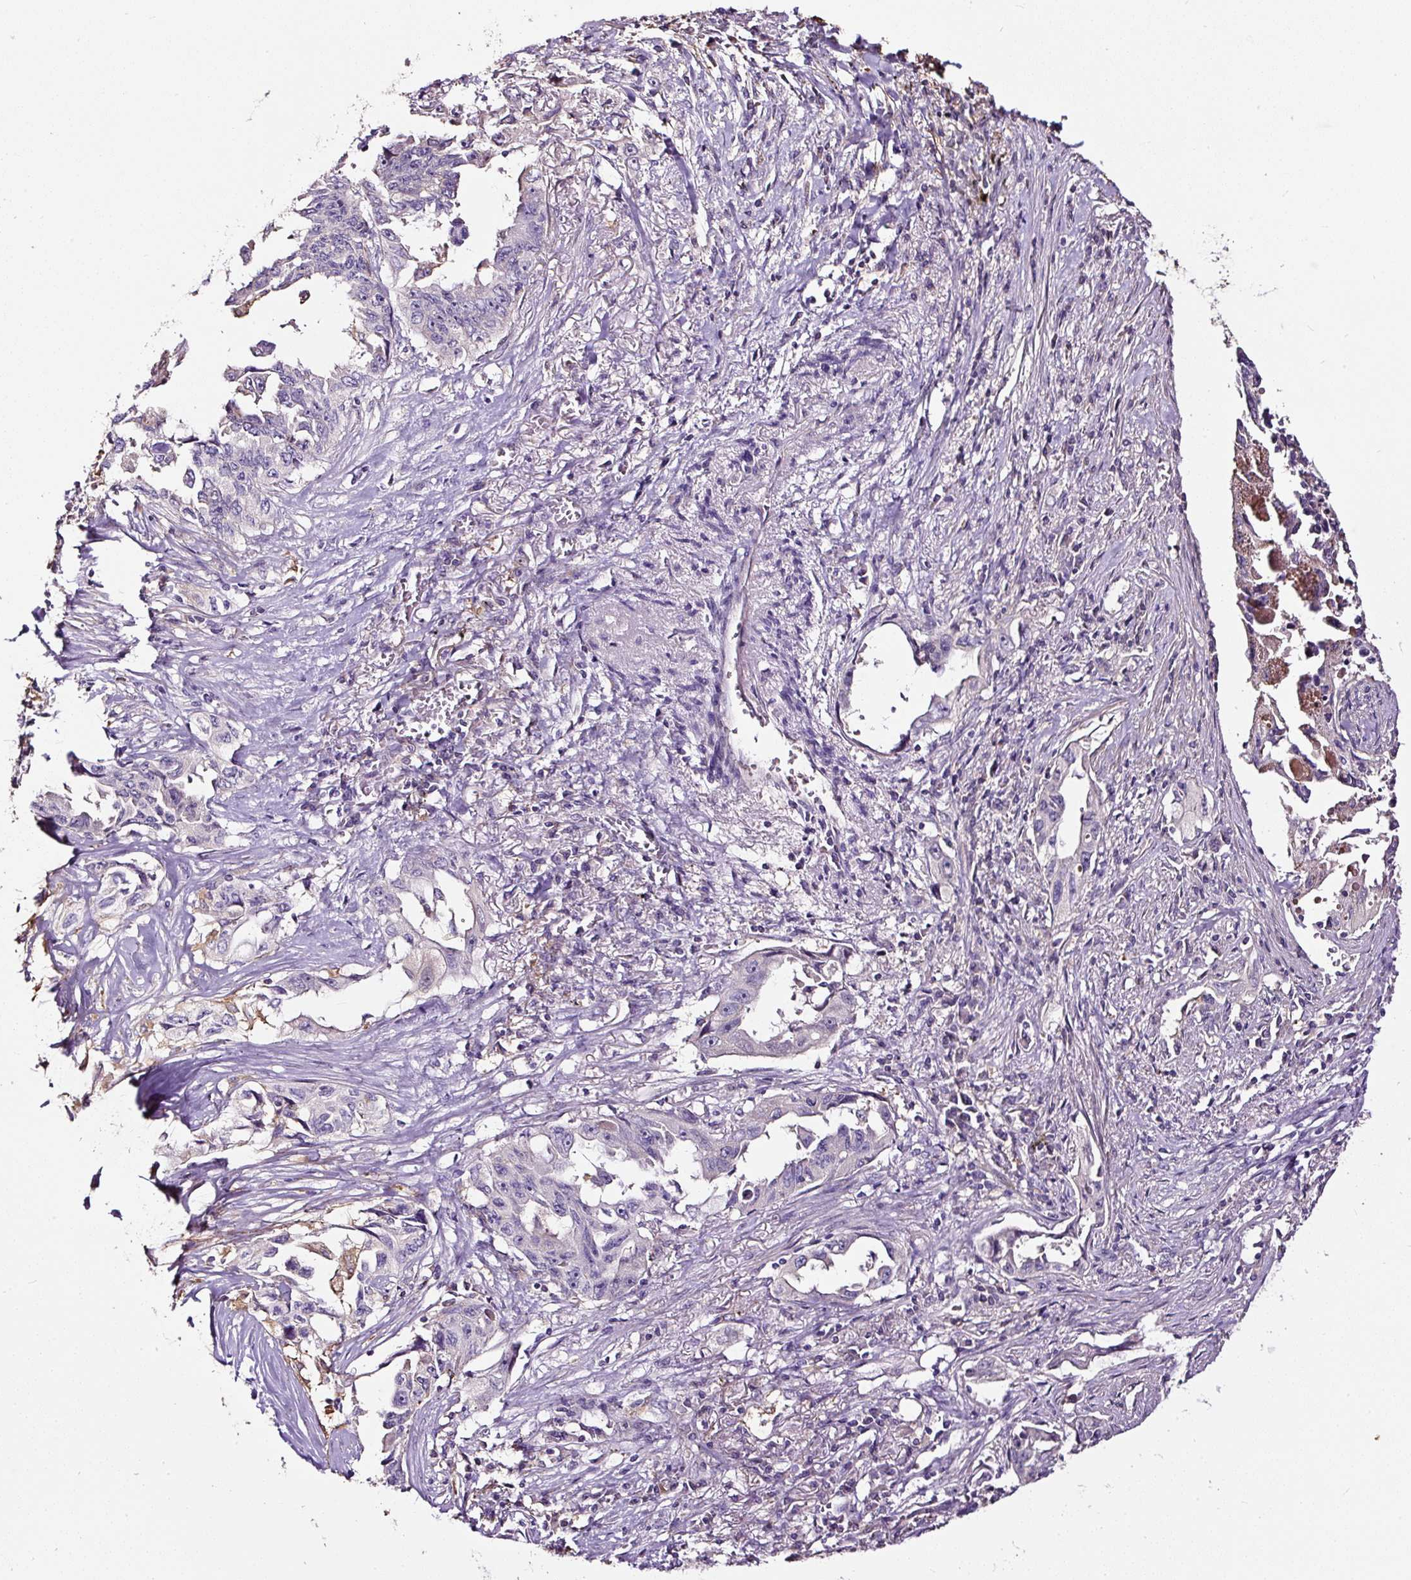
{"staining": {"intensity": "negative", "quantity": "none", "location": "none"}, "tissue": "lung cancer", "cell_type": "Tumor cells", "image_type": "cancer", "snomed": [{"axis": "morphology", "description": "Adenocarcinoma, NOS"}, {"axis": "topography", "description": "Lung"}], "caption": "DAB immunohistochemical staining of human lung cancer reveals no significant staining in tumor cells.", "gene": "LRRC24", "patient": {"sex": "female", "age": 51}}